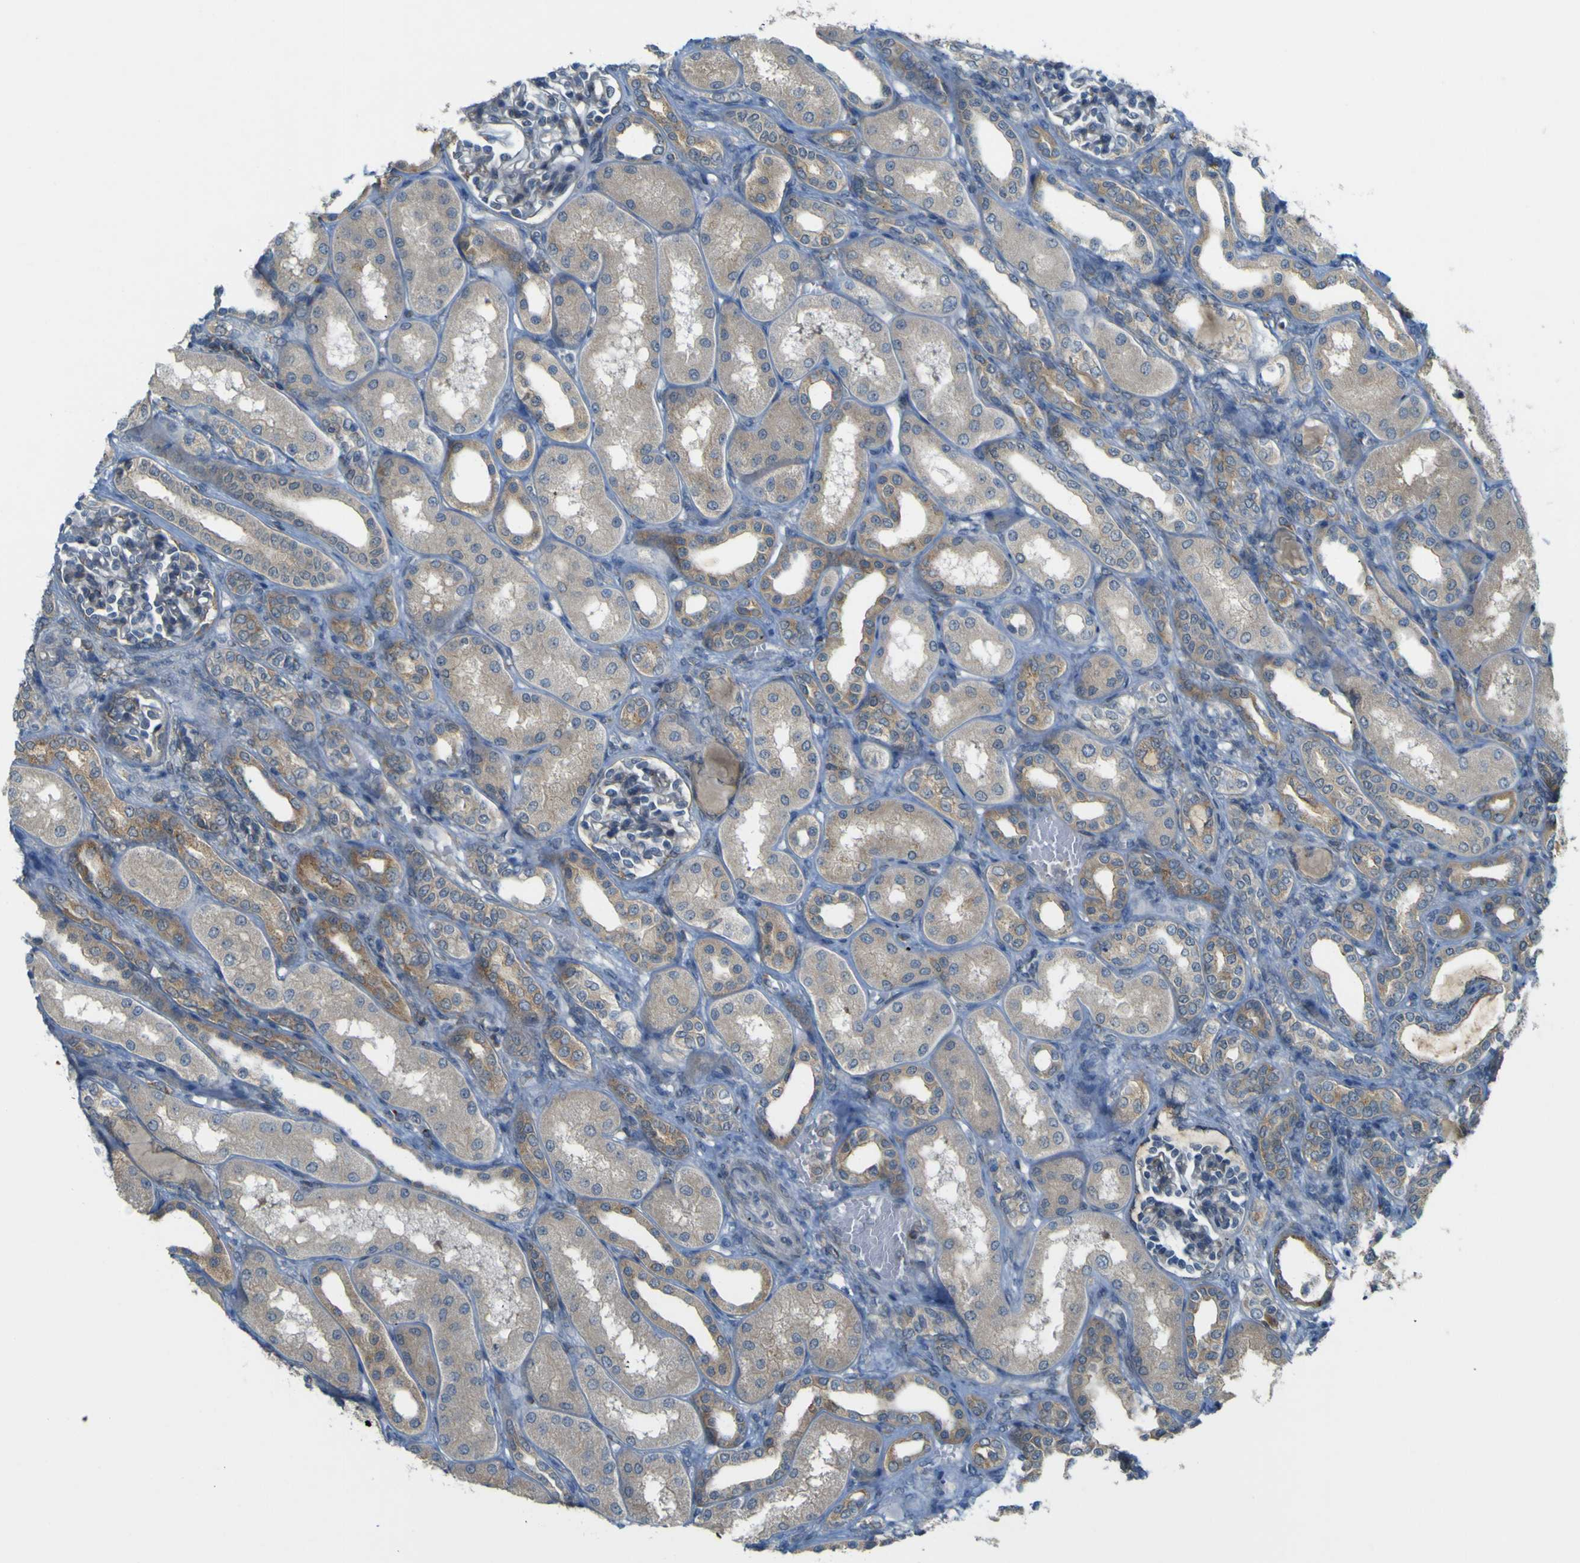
{"staining": {"intensity": "negative", "quantity": "none", "location": "none"}, "tissue": "kidney", "cell_type": "Cells in glomeruli", "image_type": "normal", "snomed": [{"axis": "morphology", "description": "Normal tissue, NOS"}, {"axis": "topography", "description": "Kidney"}], "caption": "IHC micrograph of unremarkable kidney: kidney stained with DAB reveals no significant protein staining in cells in glomeruli.", "gene": "IGF2R", "patient": {"sex": "male", "age": 7}}